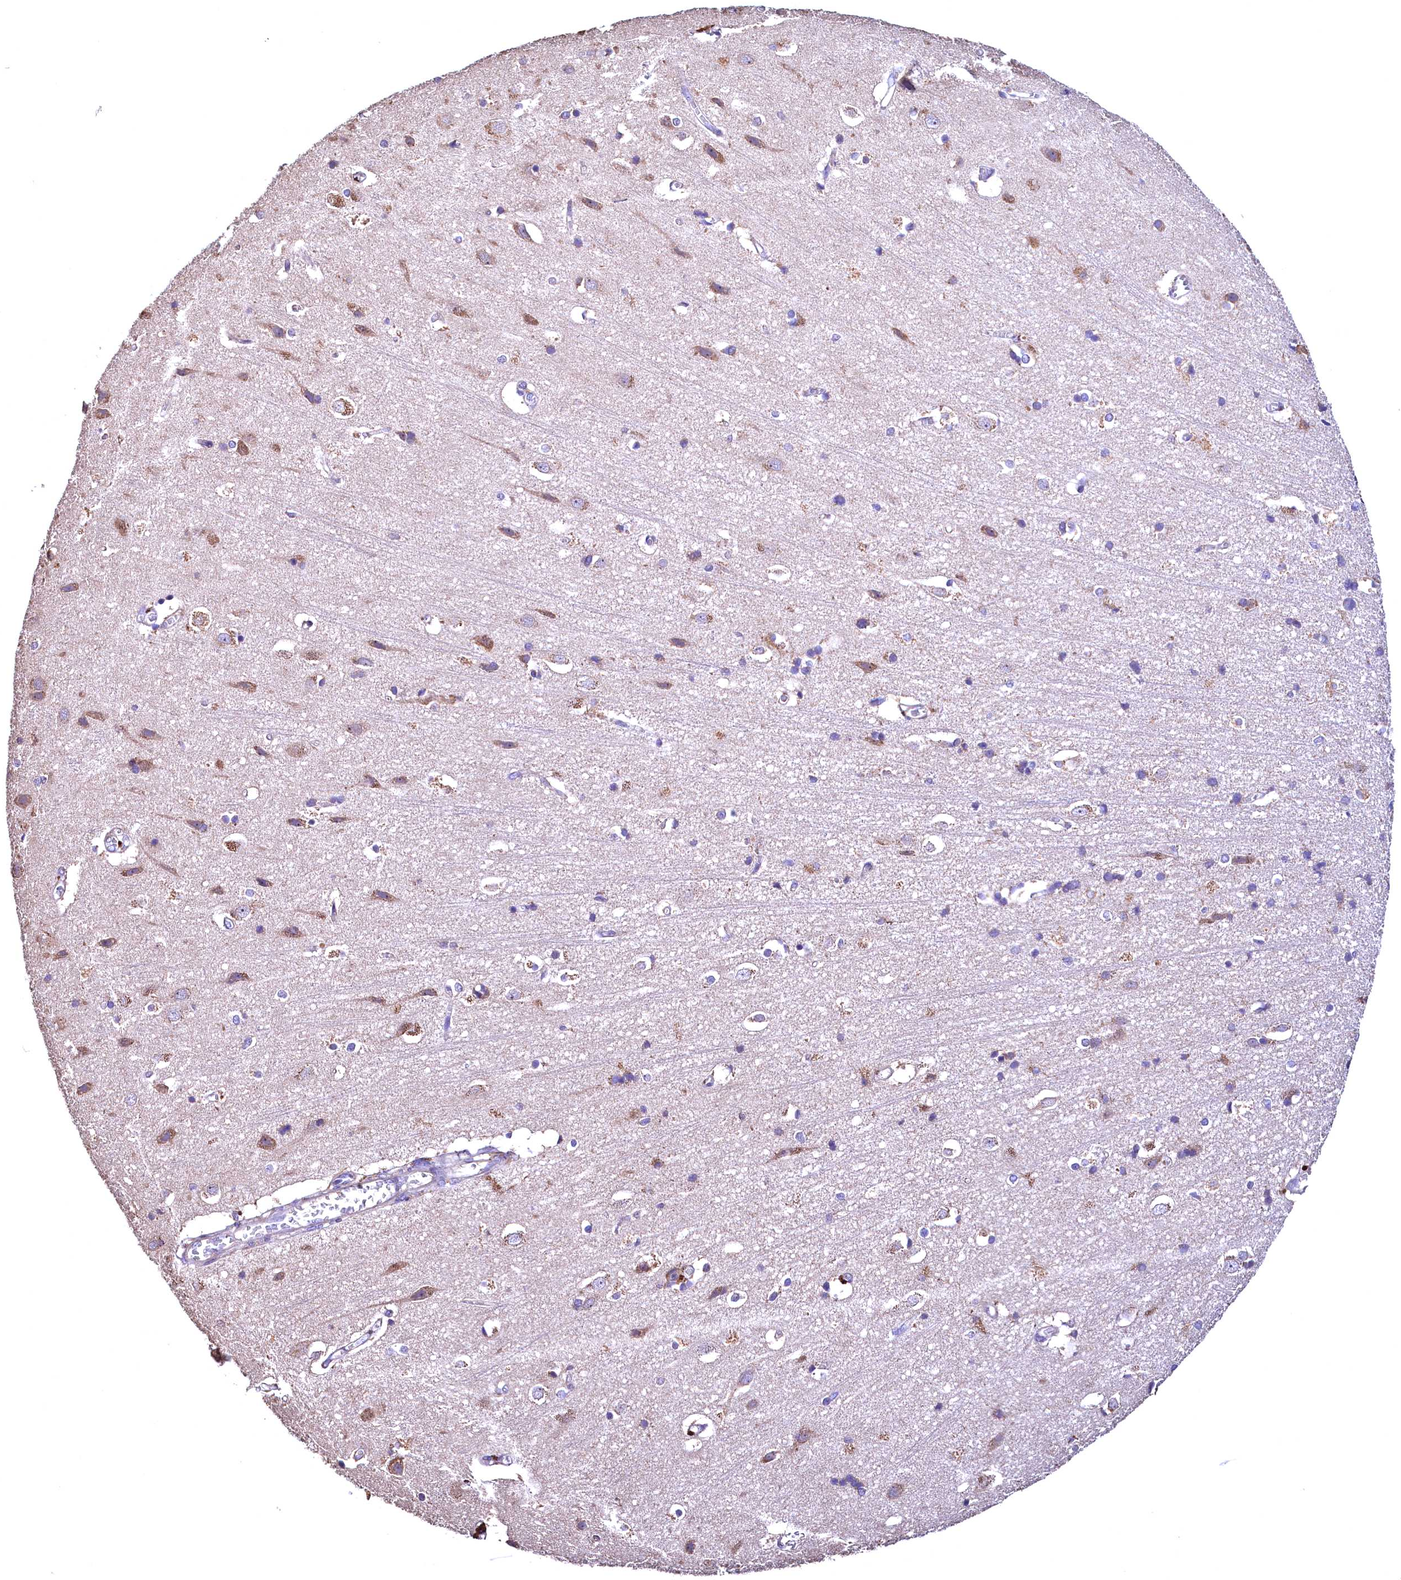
{"staining": {"intensity": "negative", "quantity": "none", "location": "none"}, "tissue": "cerebral cortex", "cell_type": "Endothelial cells", "image_type": "normal", "snomed": [{"axis": "morphology", "description": "Normal tissue, NOS"}, {"axis": "topography", "description": "Cerebral cortex"}], "caption": "Normal cerebral cortex was stained to show a protein in brown. There is no significant expression in endothelial cells. Brightfield microscopy of IHC stained with DAB (brown) and hematoxylin (blue), captured at high magnification.", "gene": "ENKD1", "patient": {"sex": "male", "age": 54}}